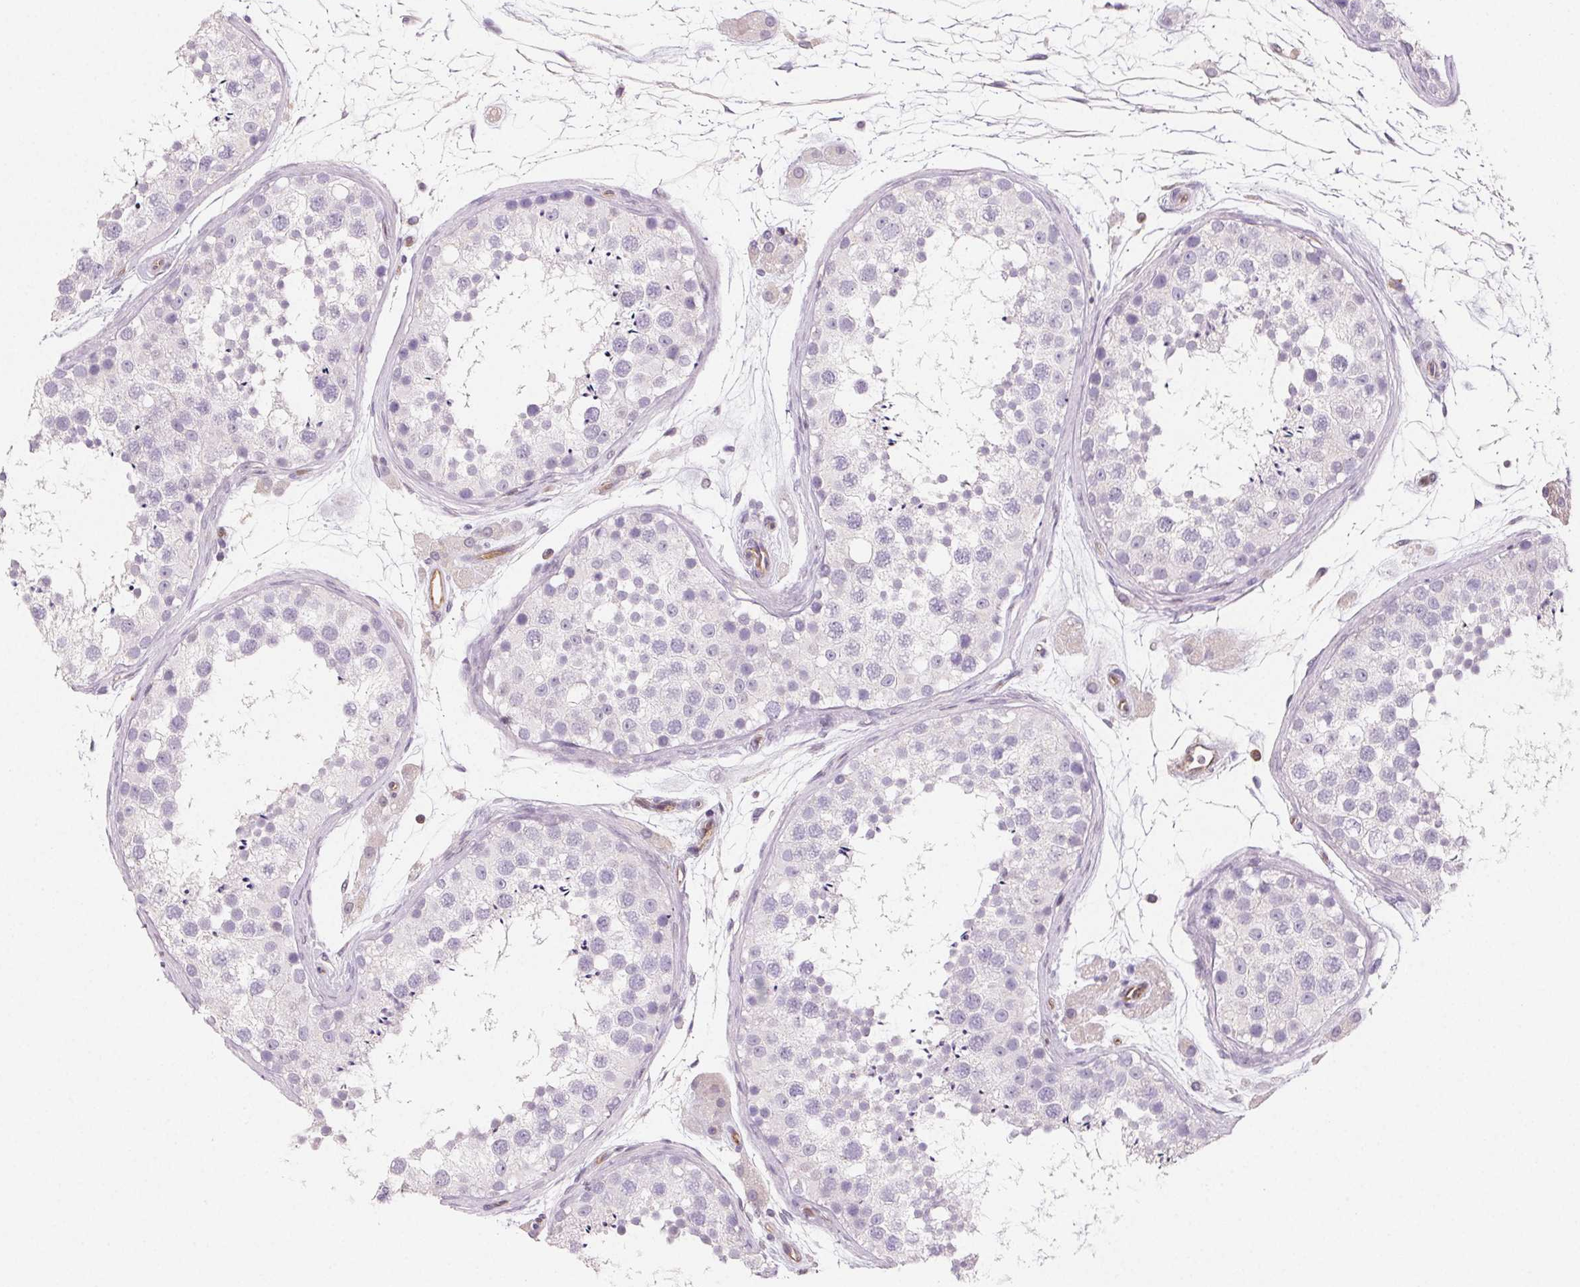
{"staining": {"intensity": "negative", "quantity": "none", "location": "none"}, "tissue": "testis", "cell_type": "Cells in seminiferous ducts", "image_type": "normal", "snomed": [{"axis": "morphology", "description": "Normal tissue, NOS"}, {"axis": "topography", "description": "Testis"}], "caption": "DAB immunohistochemical staining of benign human testis exhibits no significant staining in cells in seminiferous ducts. The staining is performed using DAB brown chromogen with nuclei counter-stained in using hematoxylin.", "gene": "GBP1", "patient": {"sex": "male", "age": 41}}